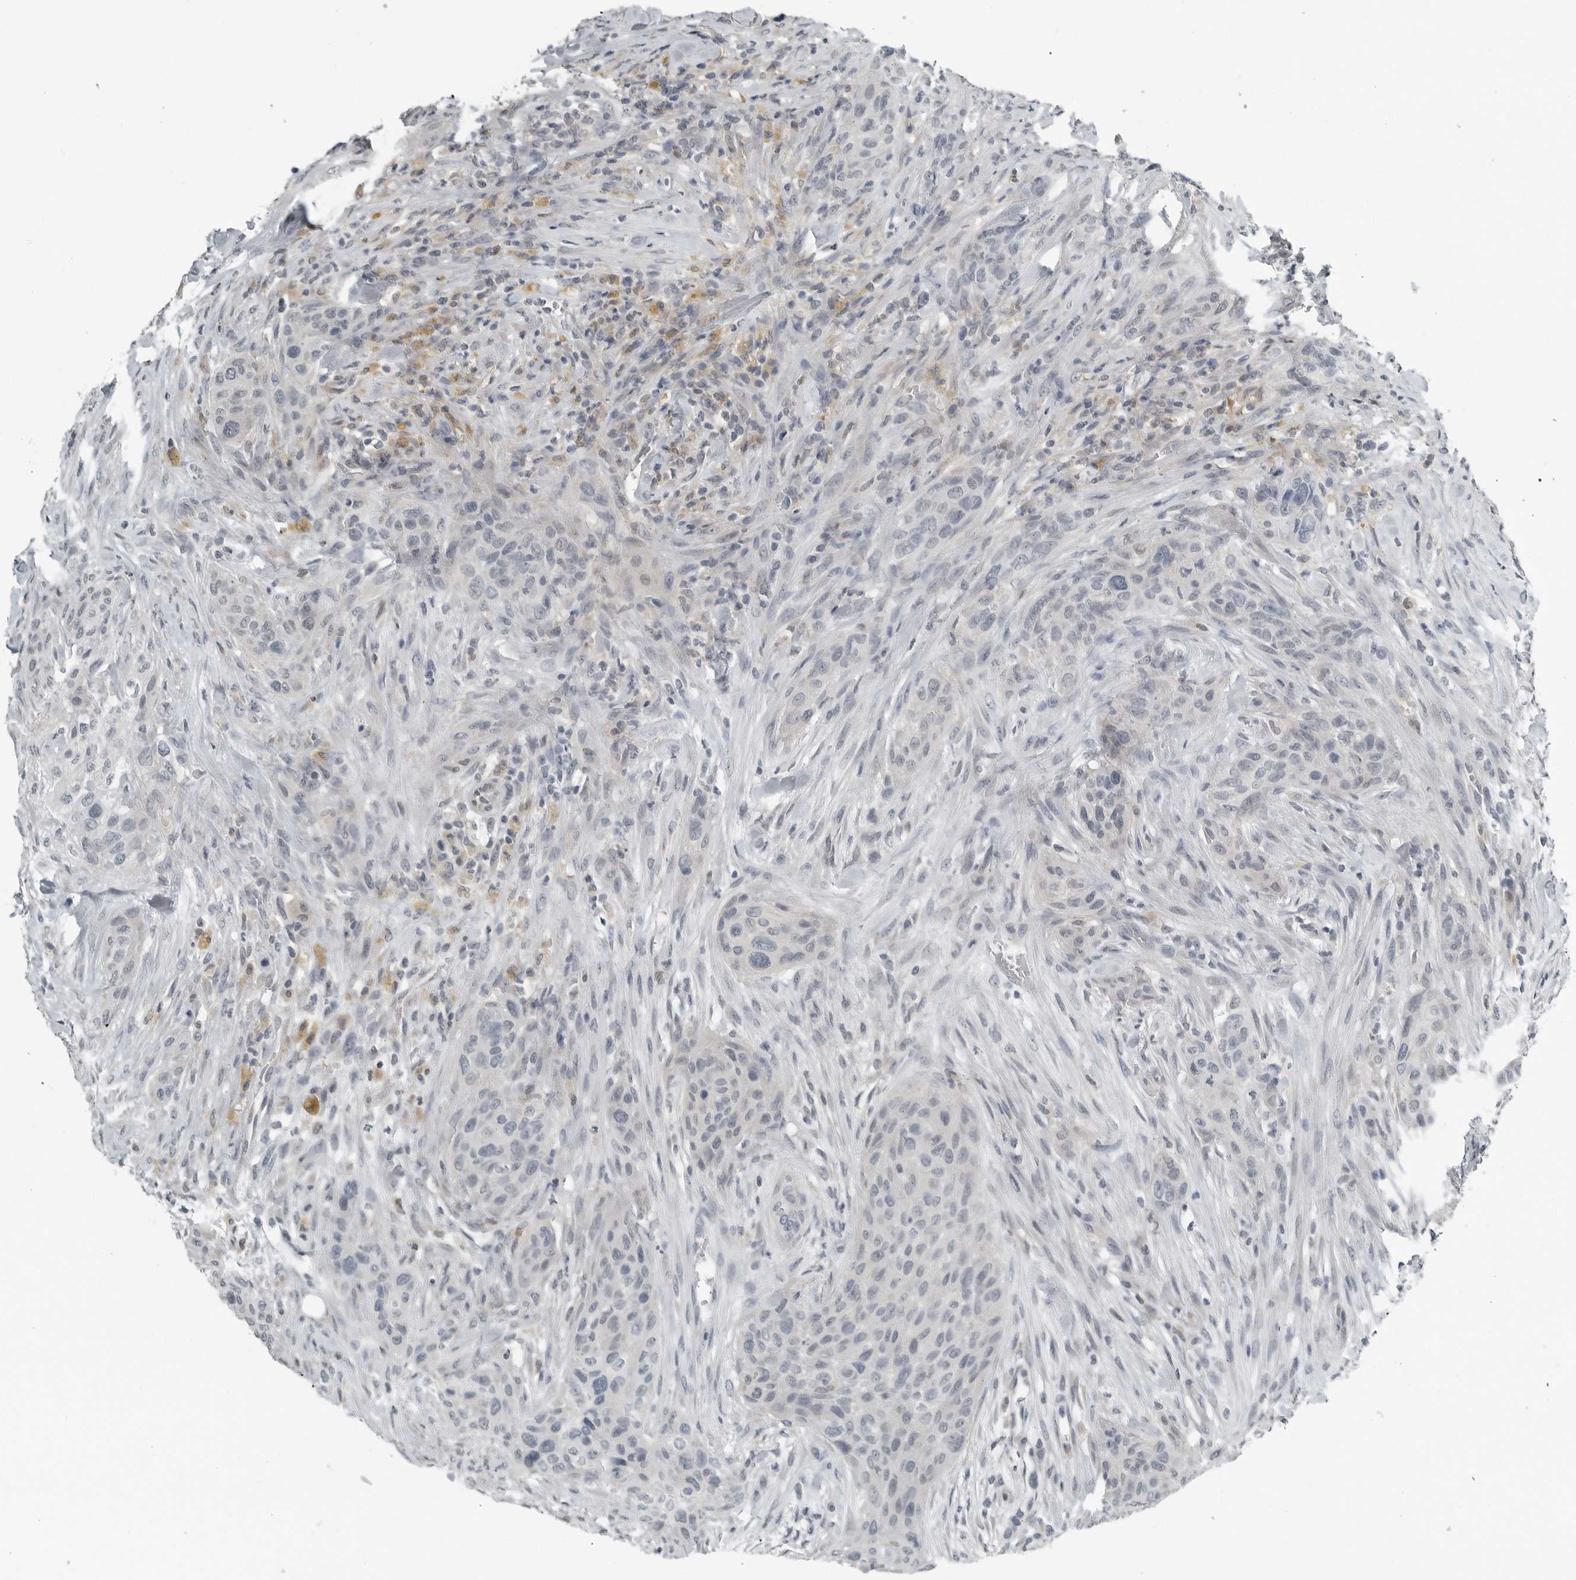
{"staining": {"intensity": "negative", "quantity": "none", "location": "none"}, "tissue": "urothelial cancer", "cell_type": "Tumor cells", "image_type": "cancer", "snomed": [{"axis": "morphology", "description": "Urothelial carcinoma, High grade"}, {"axis": "topography", "description": "Urinary bladder"}], "caption": "Urothelial carcinoma (high-grade) was stained to show a protein in brown. There is no significant expression in tumor cells.", "gene": "KYAT1", "patient": {"sex": "male", "age": 35}}